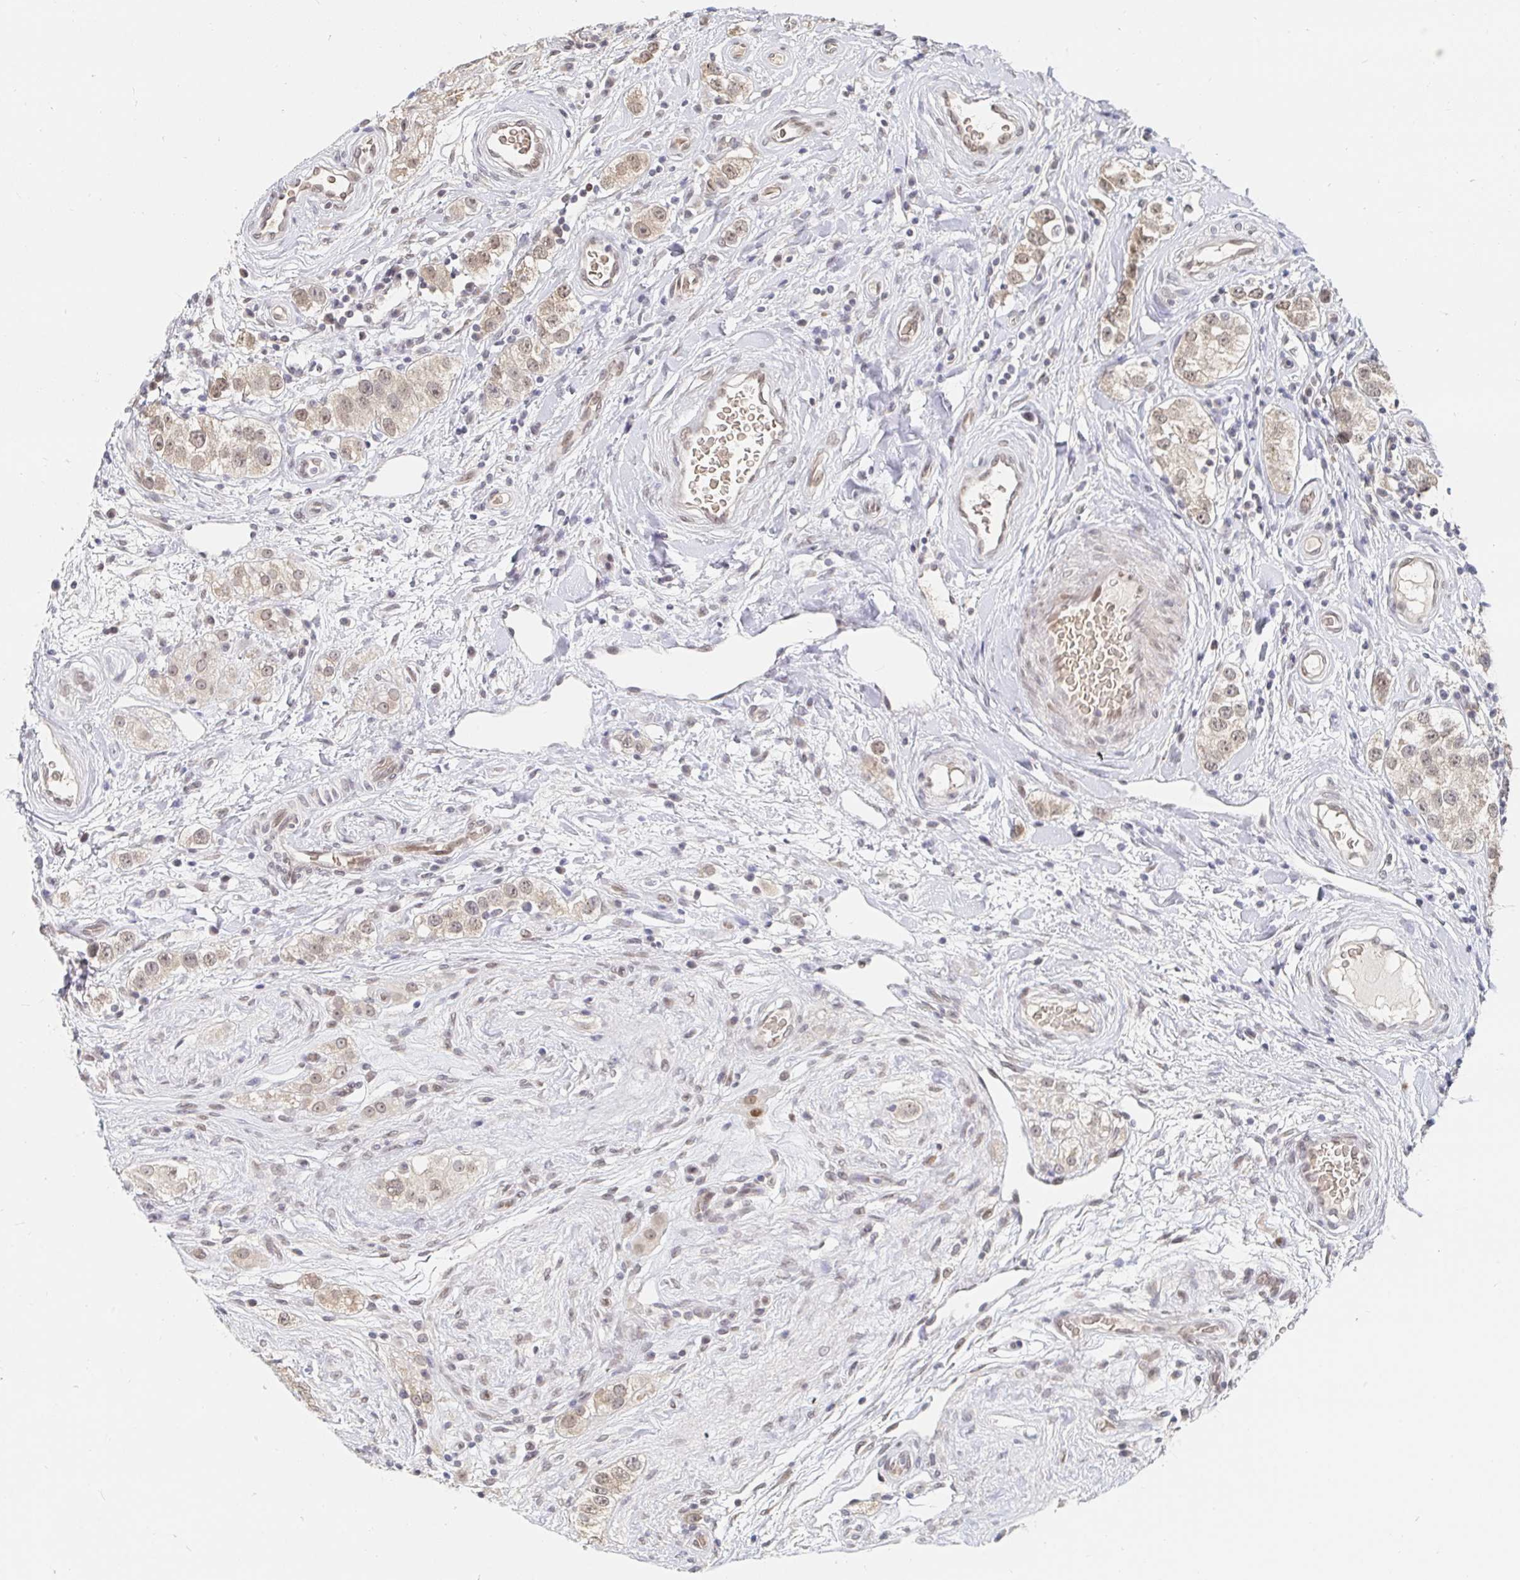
{"staining": {"intensity": "weak", "quantity": "25%-75%", "location": "cytoplasmic/membranous,nuclear"}, "tissue": "testis cancer", "cell_type": "Tumor cells", "image_type": "cancer", "snomed": [{"axis": "morphology", "description": "Seminoma, NOS"}, {"axis": "topography", "description": "Testis"}], "caption": "Seminoma (testis) was stained to show a protein in brown. There is low levels of weak cytoplasmic/membranous and nuclear staining in approximately 25%-75% of tumor cells.", "gene": "CHD2", "patient": {"sex": "male", "age": 34}}